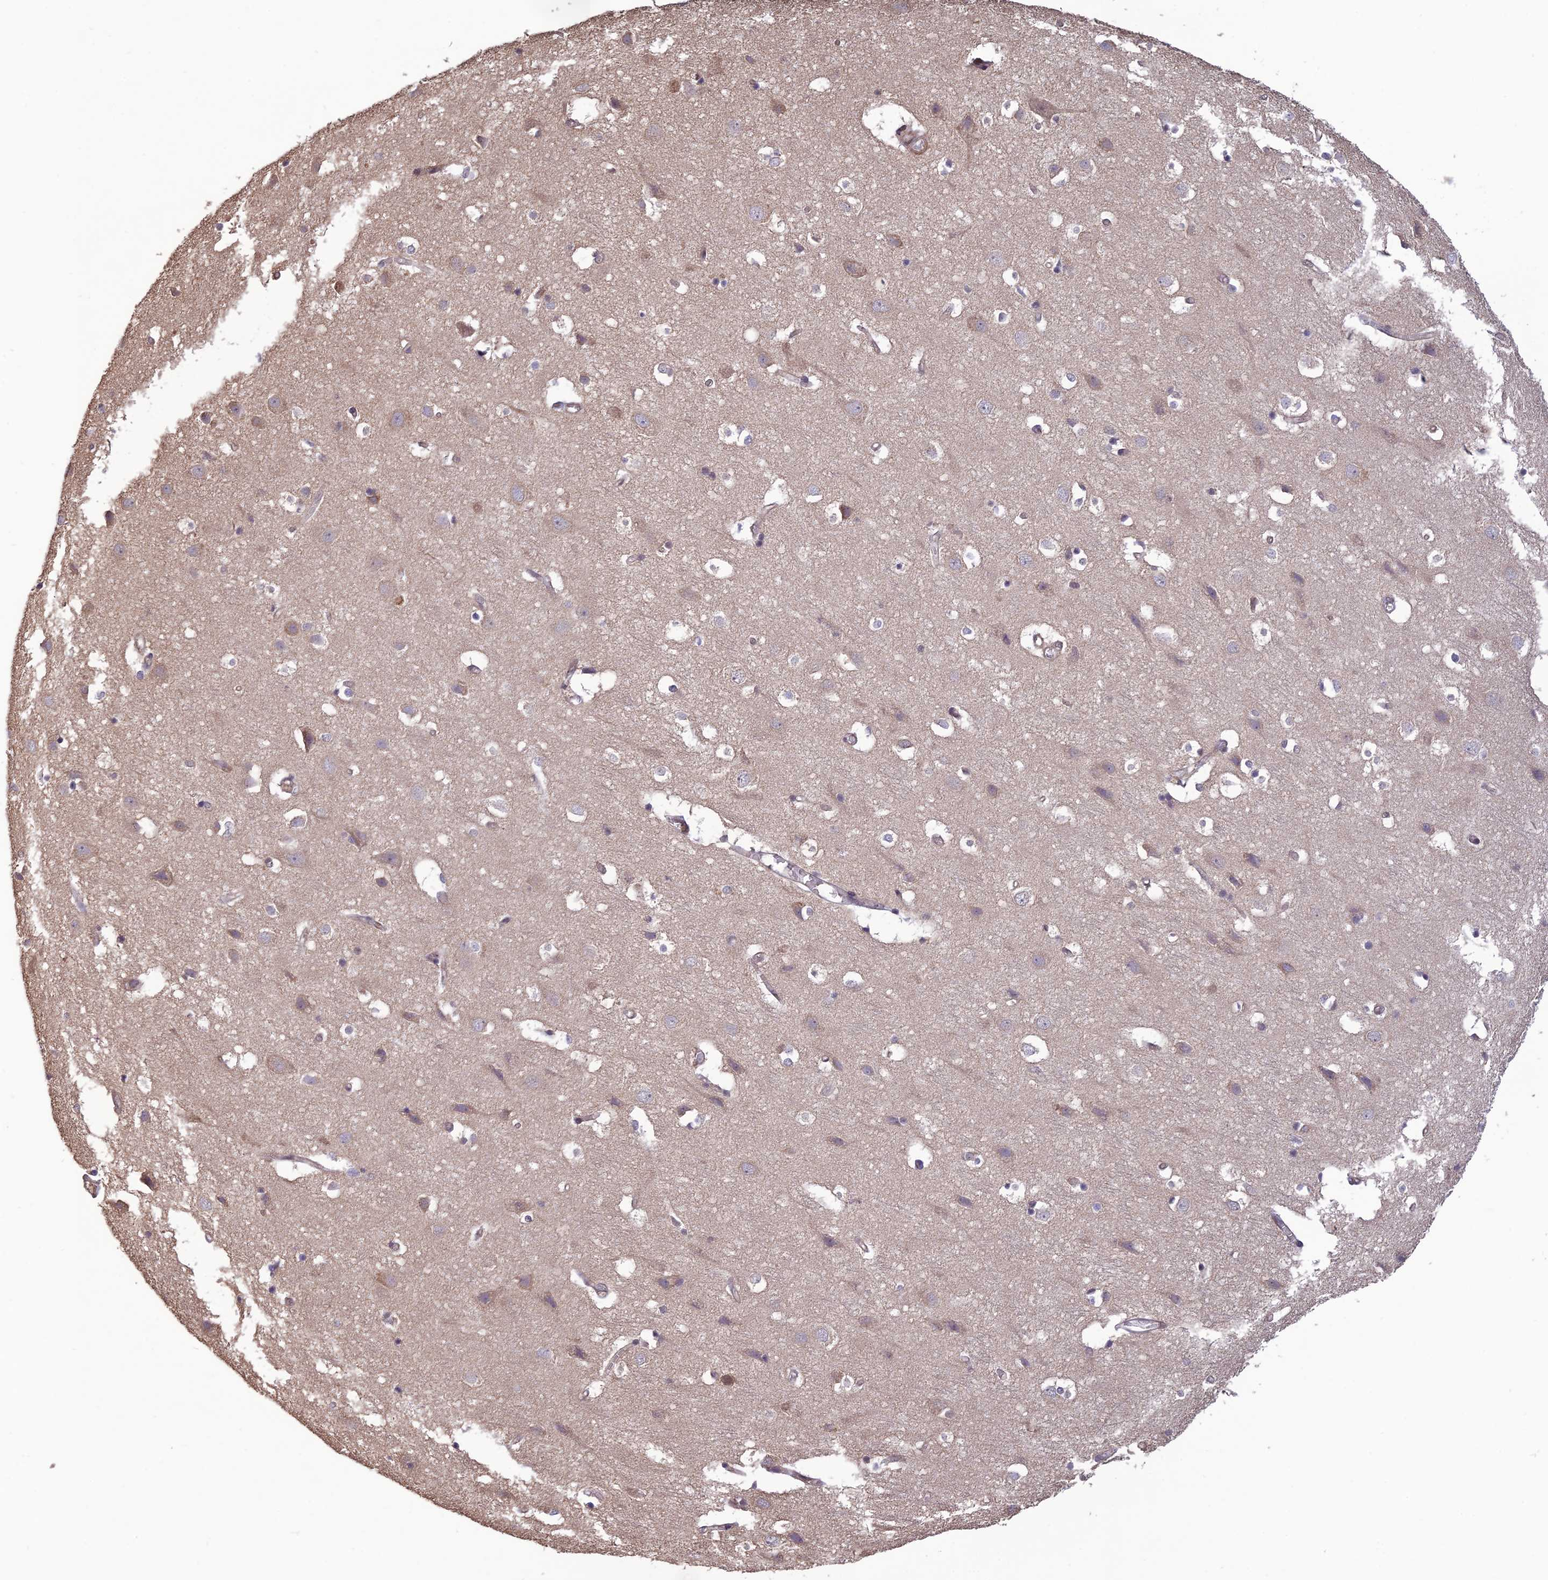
{"staining": {"intensity": "moderate", "quantity": "25%-75%", "location": "cytoplasmic/membranous"}, "tissue": "cerebral cortex", "cell_type": "Endothelial cells", "image_type": "normal", "snomed": [{"axis": "morphology", "description": "Normal tissue, NOS"}, {"axis": "topography", "description": "Cerebral cortex"}], "caption": "IHC image of unremarkable cerebral cortex stained for a protein (brown), which displays medium levels of moderate cytoplasmic/membranous staining in approximately 25%-75% of endothelial cells.", "gene": "PAGR1", "patient": {"sex": "male", "age": 54}}